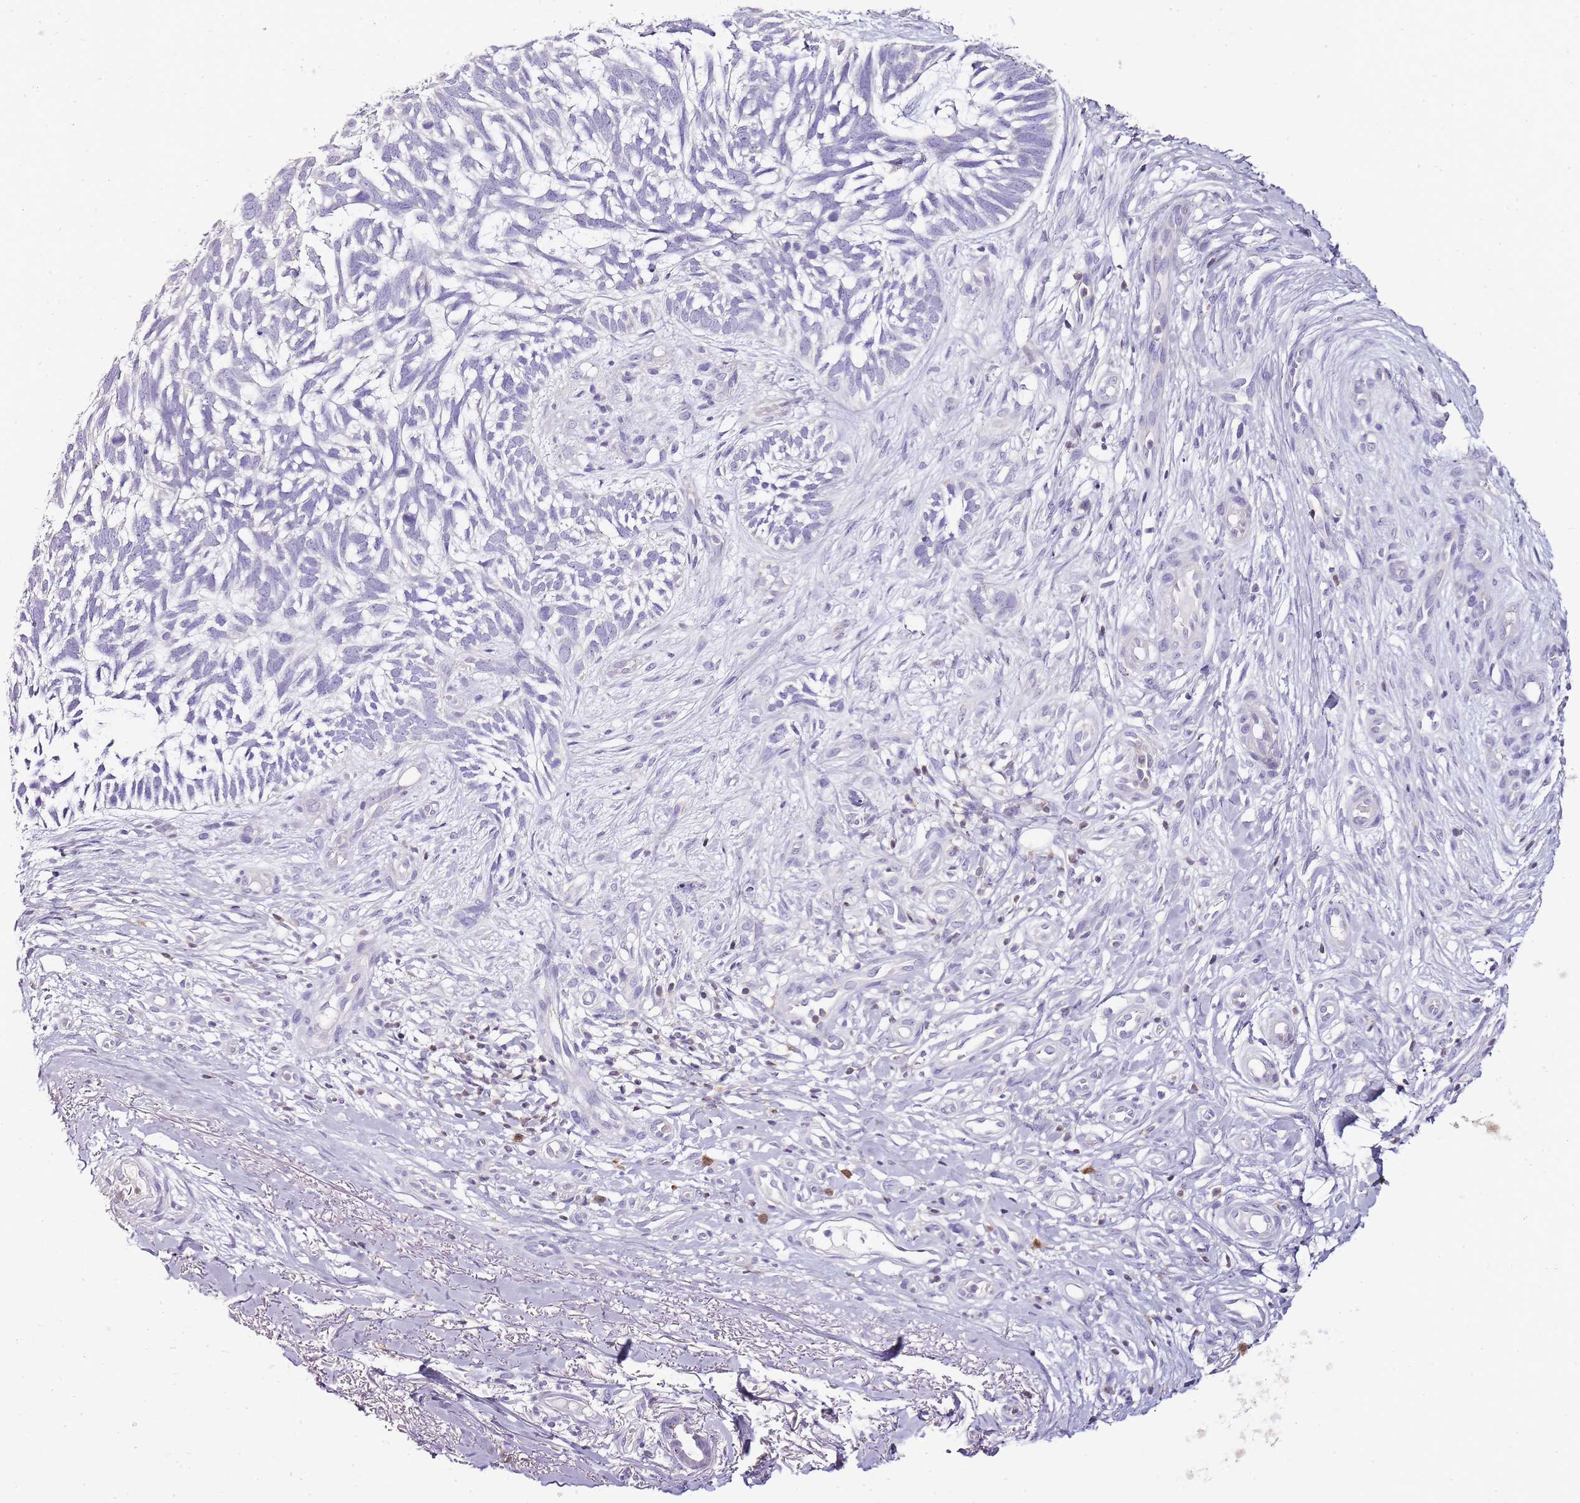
{"staining": {"intensity": "negative", "quantity": "none", "location": "none"}, "tissue": "skin cancer", "cell_type": "Tumor cells", "image_type": "cancer", "snomed": [{"axis": "morphology", "description": "Basal cell carcinoma"}, {"axis": "topography", "description": "Skin"}], "caption": "This is an immunohistochemistry (IHC) image of skin cancer (basal cell carcinoma). There is no positivity in tumor cells.", "gene": "ZBP1", "patient": {"sex": "male", "age": 88}}